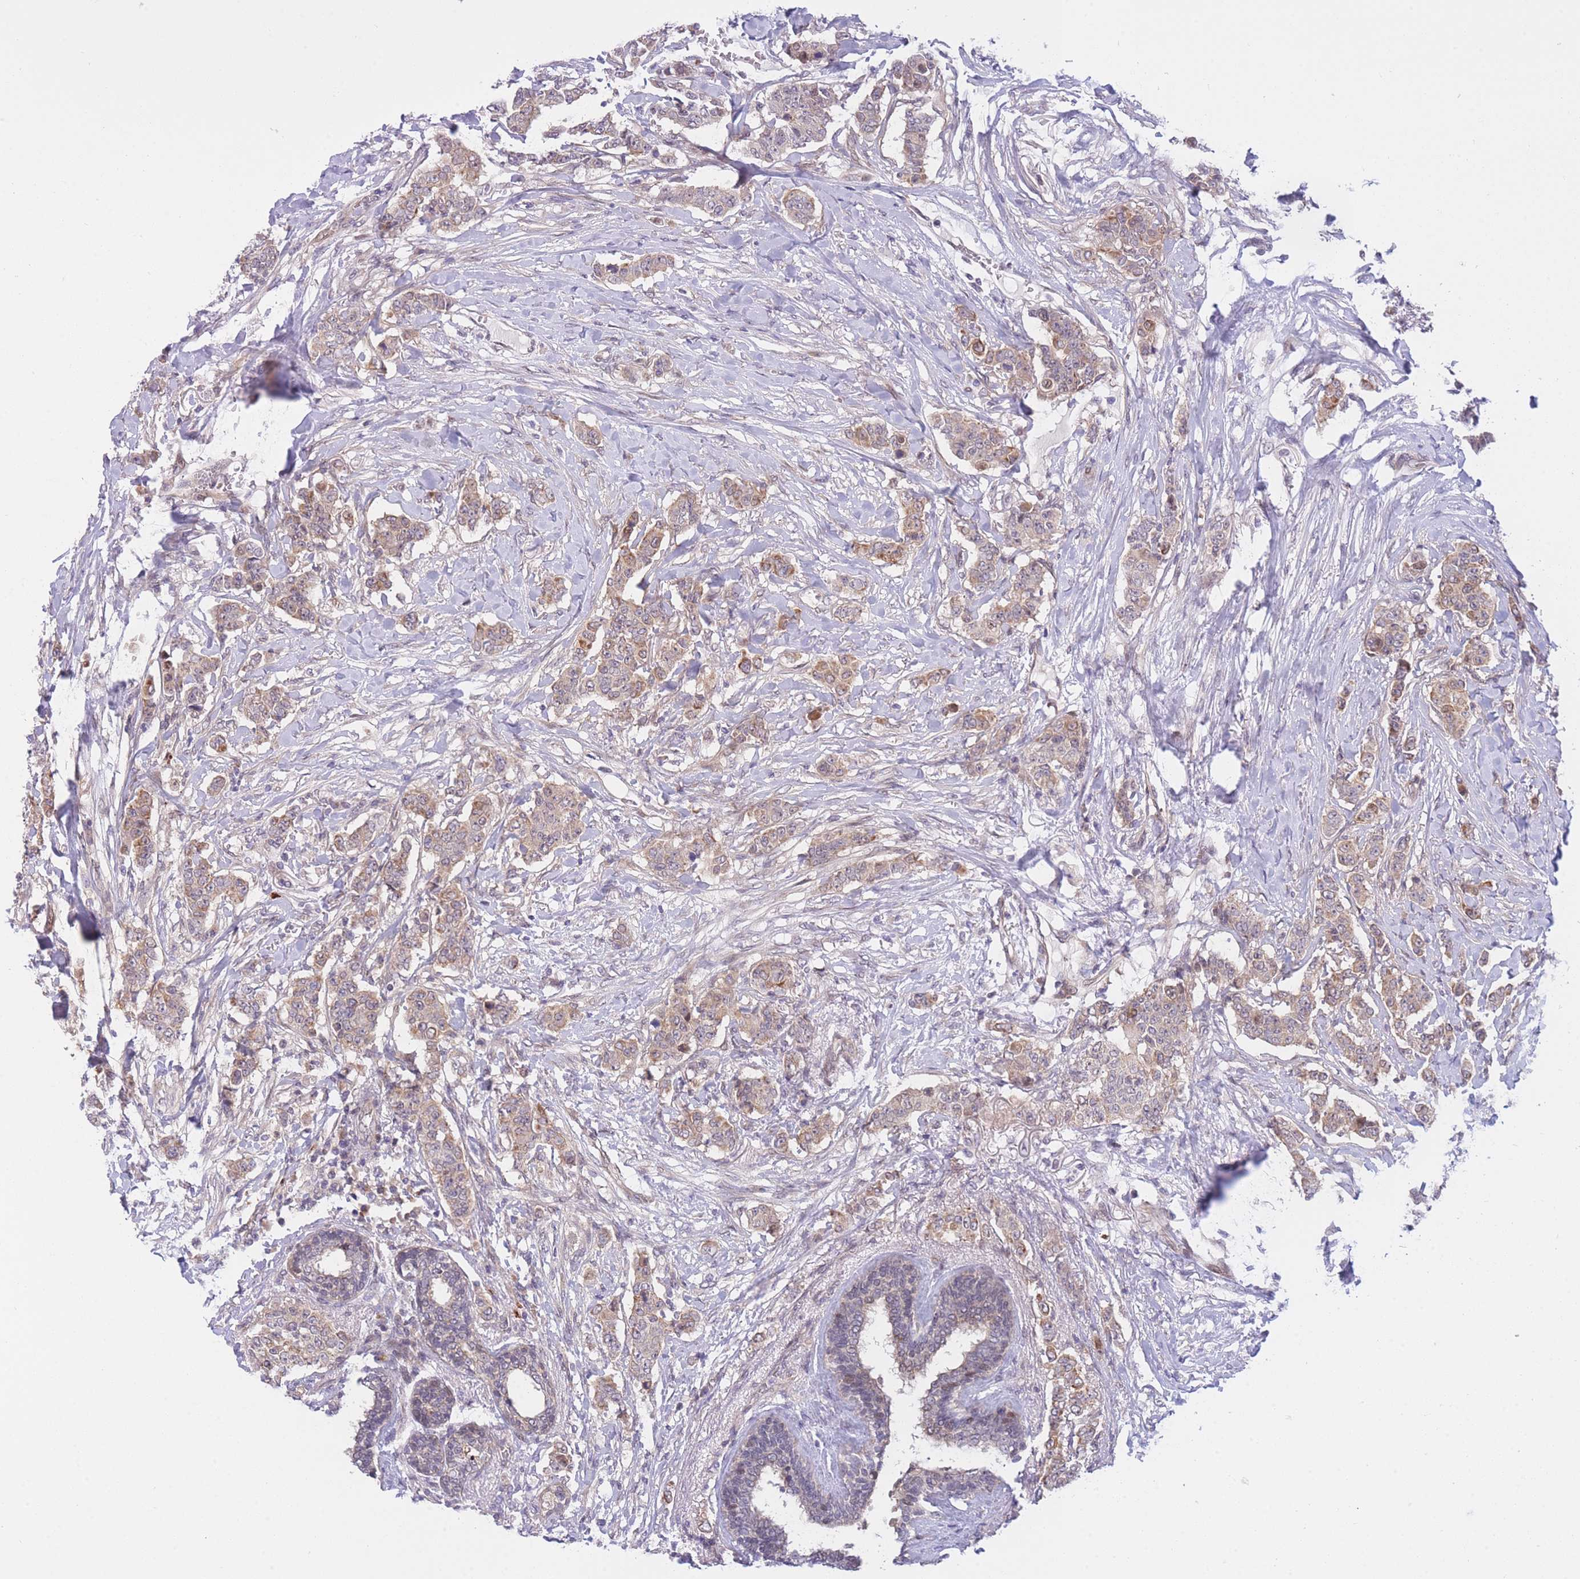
{"staining": {"intensity": "weak", "quantity": ">75%", "location": "cytoplasmic/membranous"}, "tissue": "breast cancer", "cell_type": "Tumor cells", "image_type": "cancer", "snomed": [{"axis": "morphology", "description": "Duct carcinoma"}, {"axis": "topography", "description": "Breast"}], "caption": "High-power microscopy captured an IHC photomicrograph of breast cancer, revealing weak cytoplasmic/membranous expression in approximately >75% of tumor cells.", "gene": "CDC25B", "patient": {"sex": "female", "age": 40}}